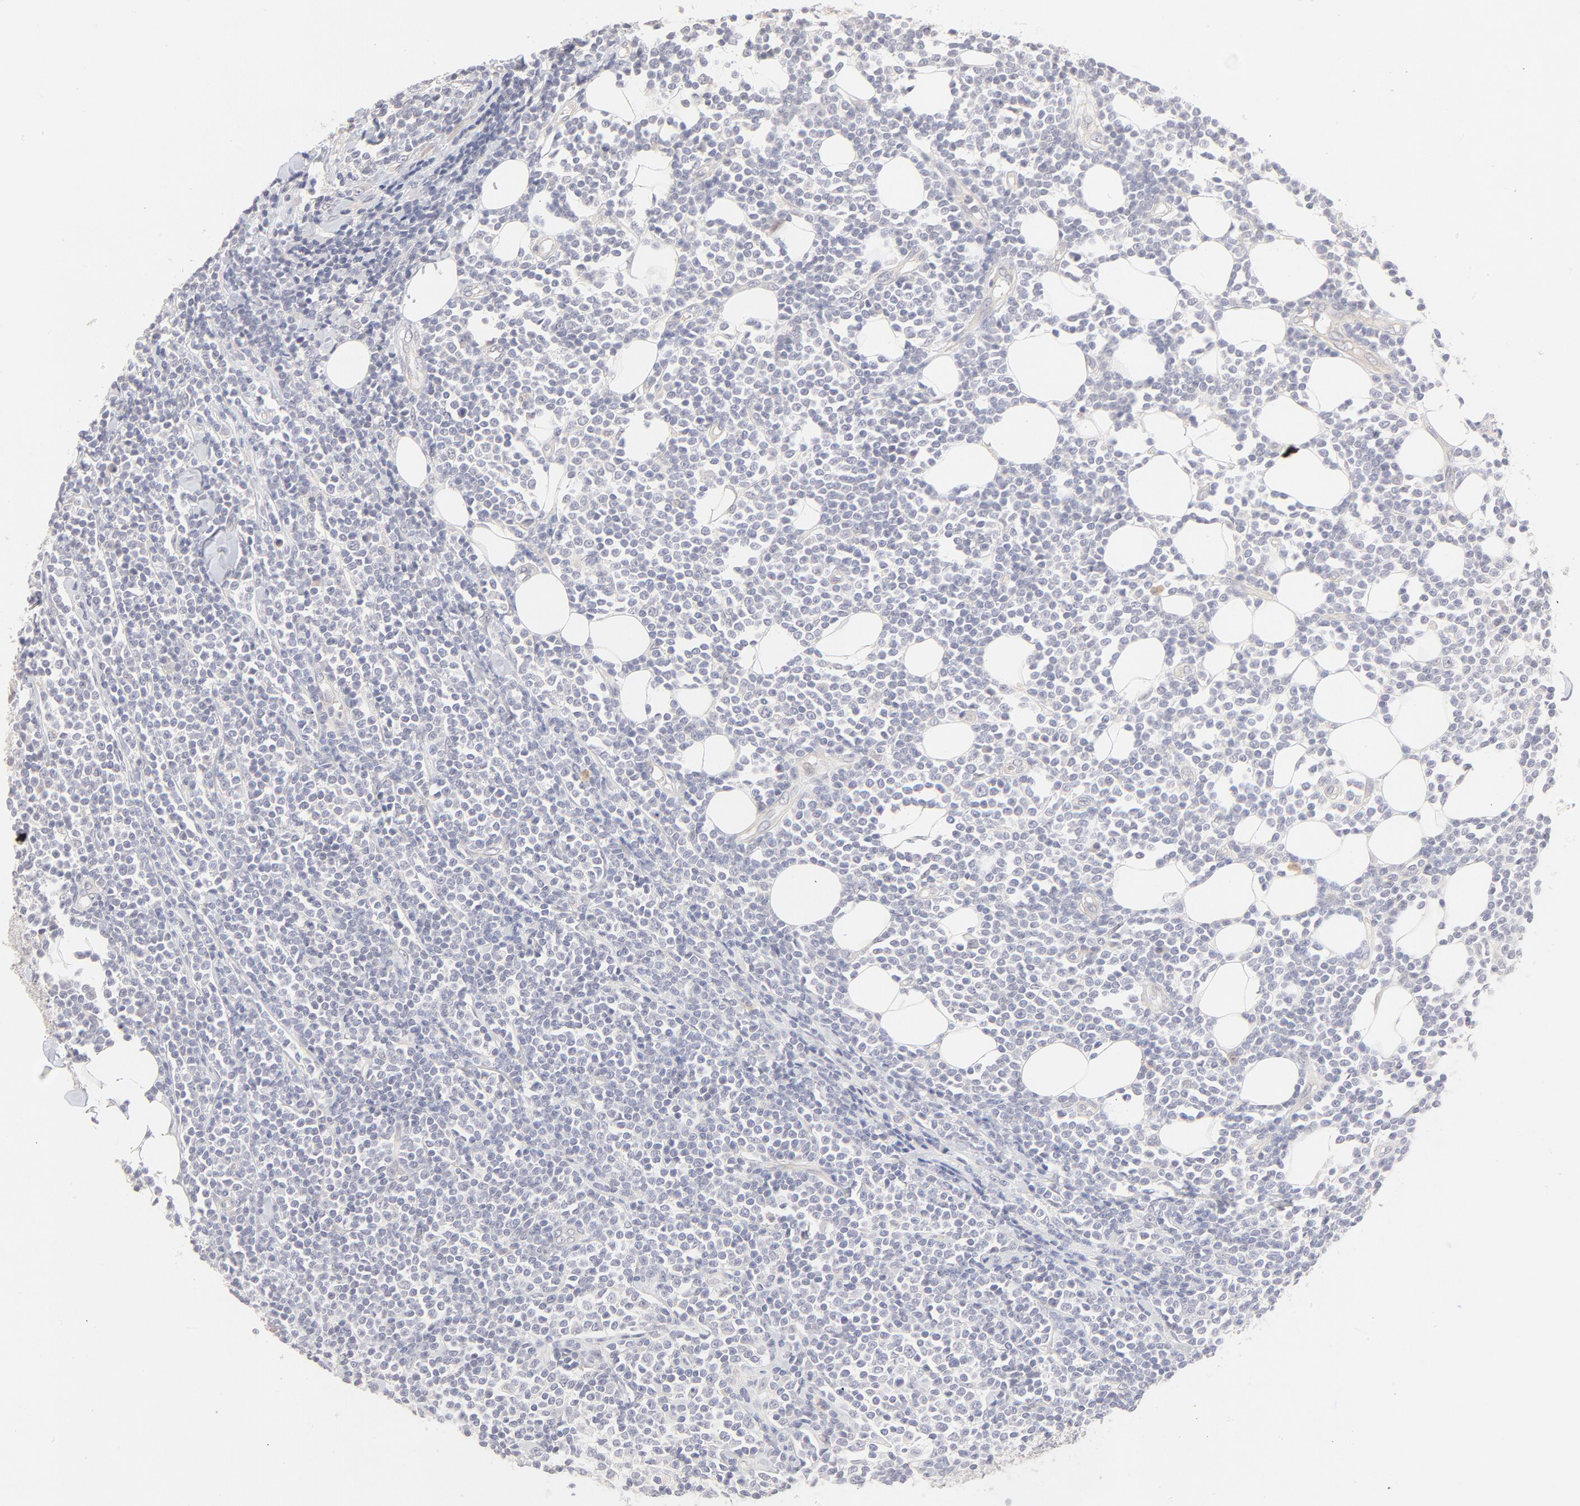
{"staining": {"intensity": "weak", "quantity": "<25%", "location": "cytoplasmic/membranous"}, "tissue": "lymphoma", "cell_type": "Tumor cells", "image_type": "cancer", "snomed": [{"axis": "morphology", "description": "Malignant lymphoma, non-Hodgkin's type, Low grade"}, {"axis": "topography", "description": "Soft tissue"}], "caption": "DAB (3,3'-diaminobenzidine) immunohistochemical staining of human lymphoma reveals no significant staining in tumor cells. Brightfield microscopy of immunohistochemistry stained with DAB (3,3'-diaminobenzidine) (brown) and hematoxylin (blue), captured at high magnification.", "gene": "ELF3", "patient": {"sex": "male", "age": 92}}